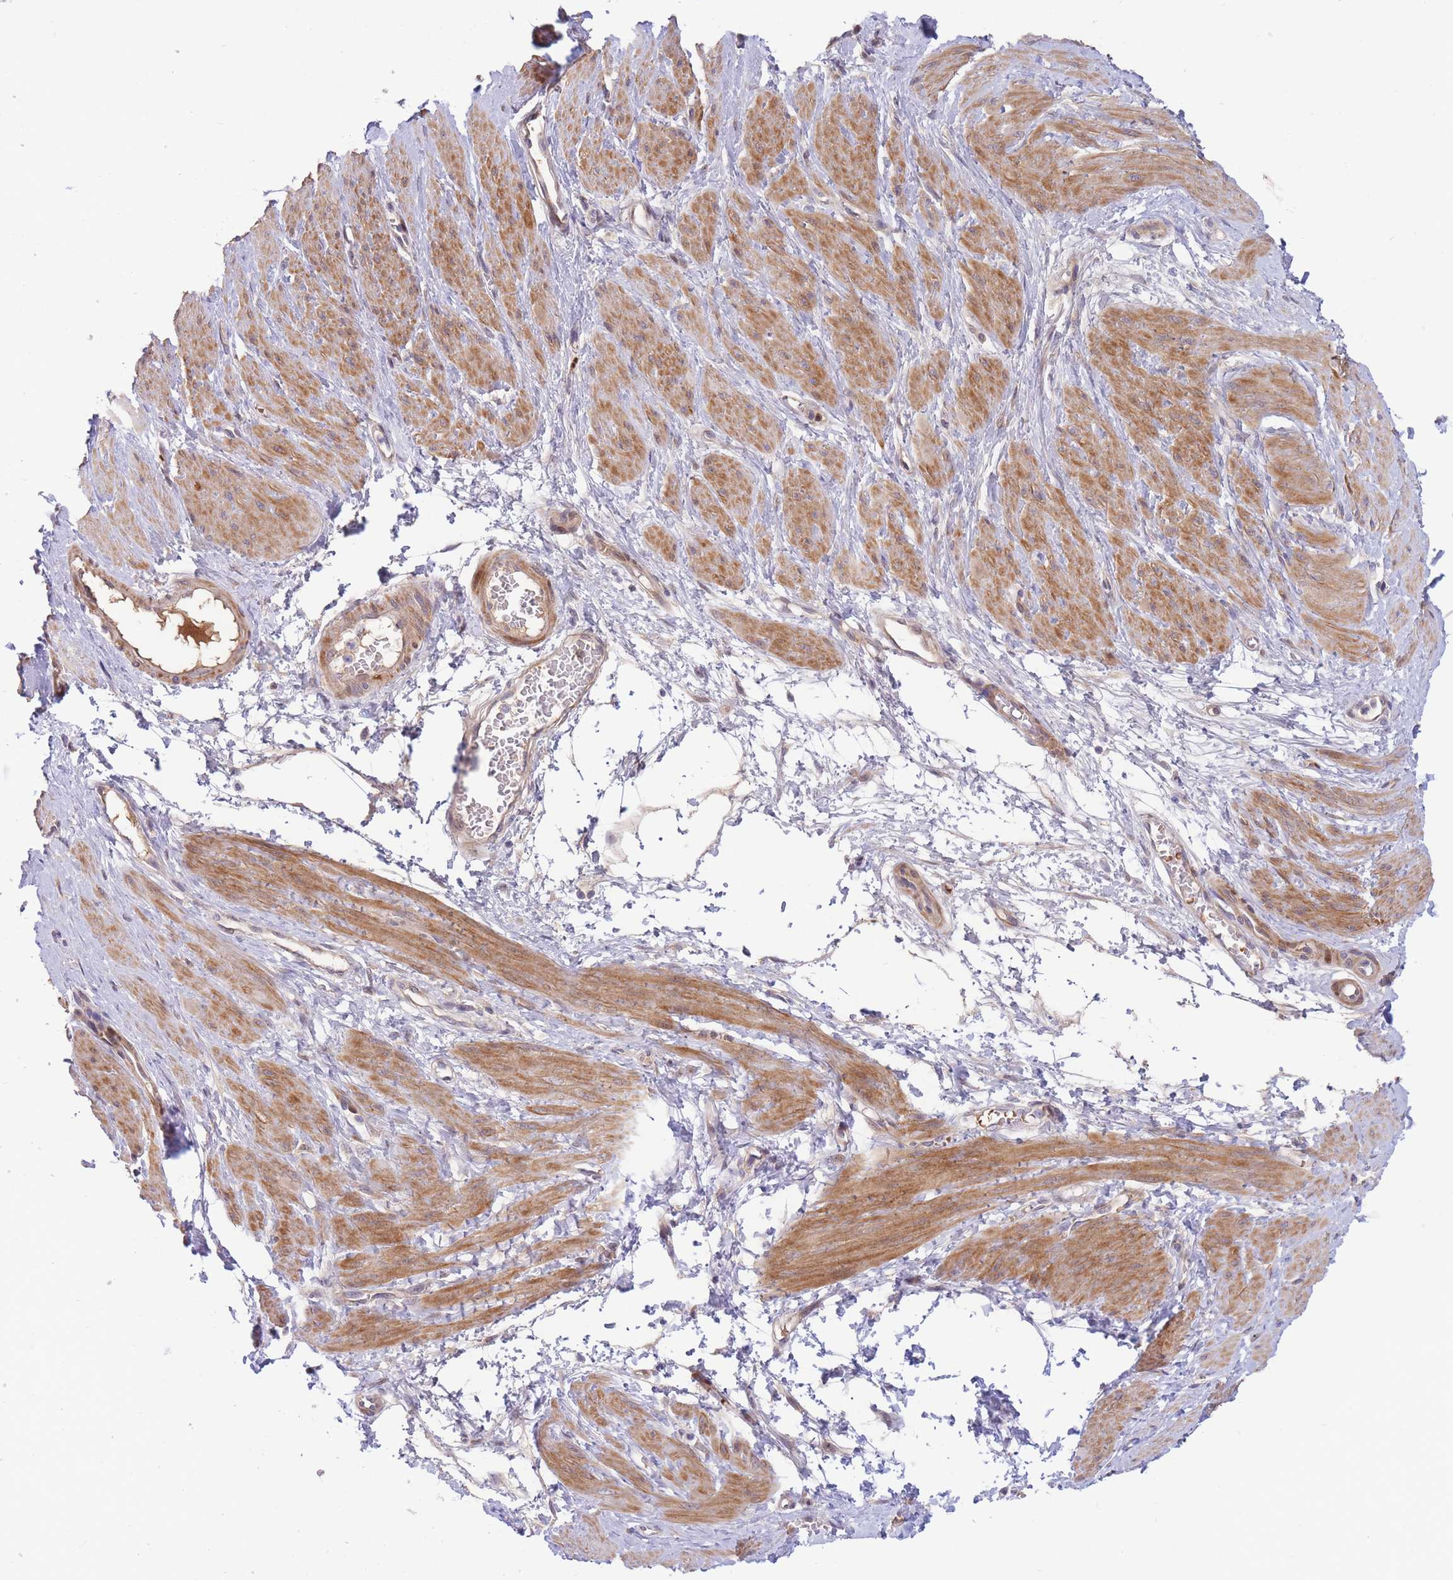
{"staining": {"intensity": "moderate", "quantity": "25%-75%", "location": "cytoplasmic/membranous"}, "tissue": "smooth muscle", "cell_type": "Smooth muscle cells", "image_type": "normal", "snomed": [{"axis": "morphology", "description": "Normal tissue, NOS"}, {"axis": "topography", "description": "Smooth muscle"}, {"axis": "topography", "description": "Uterus"}], "caption": "Immunohistochemistry (DAB (3,3'-diaminobenzidine)) staining of benign human smooth muscle reveals moderate cytoplasmic/membranous protein expression in approximately 25%-75% of smooth muscle cells.", "gene": "APOL4", "patient": {"sex": "female", "age": 39}}